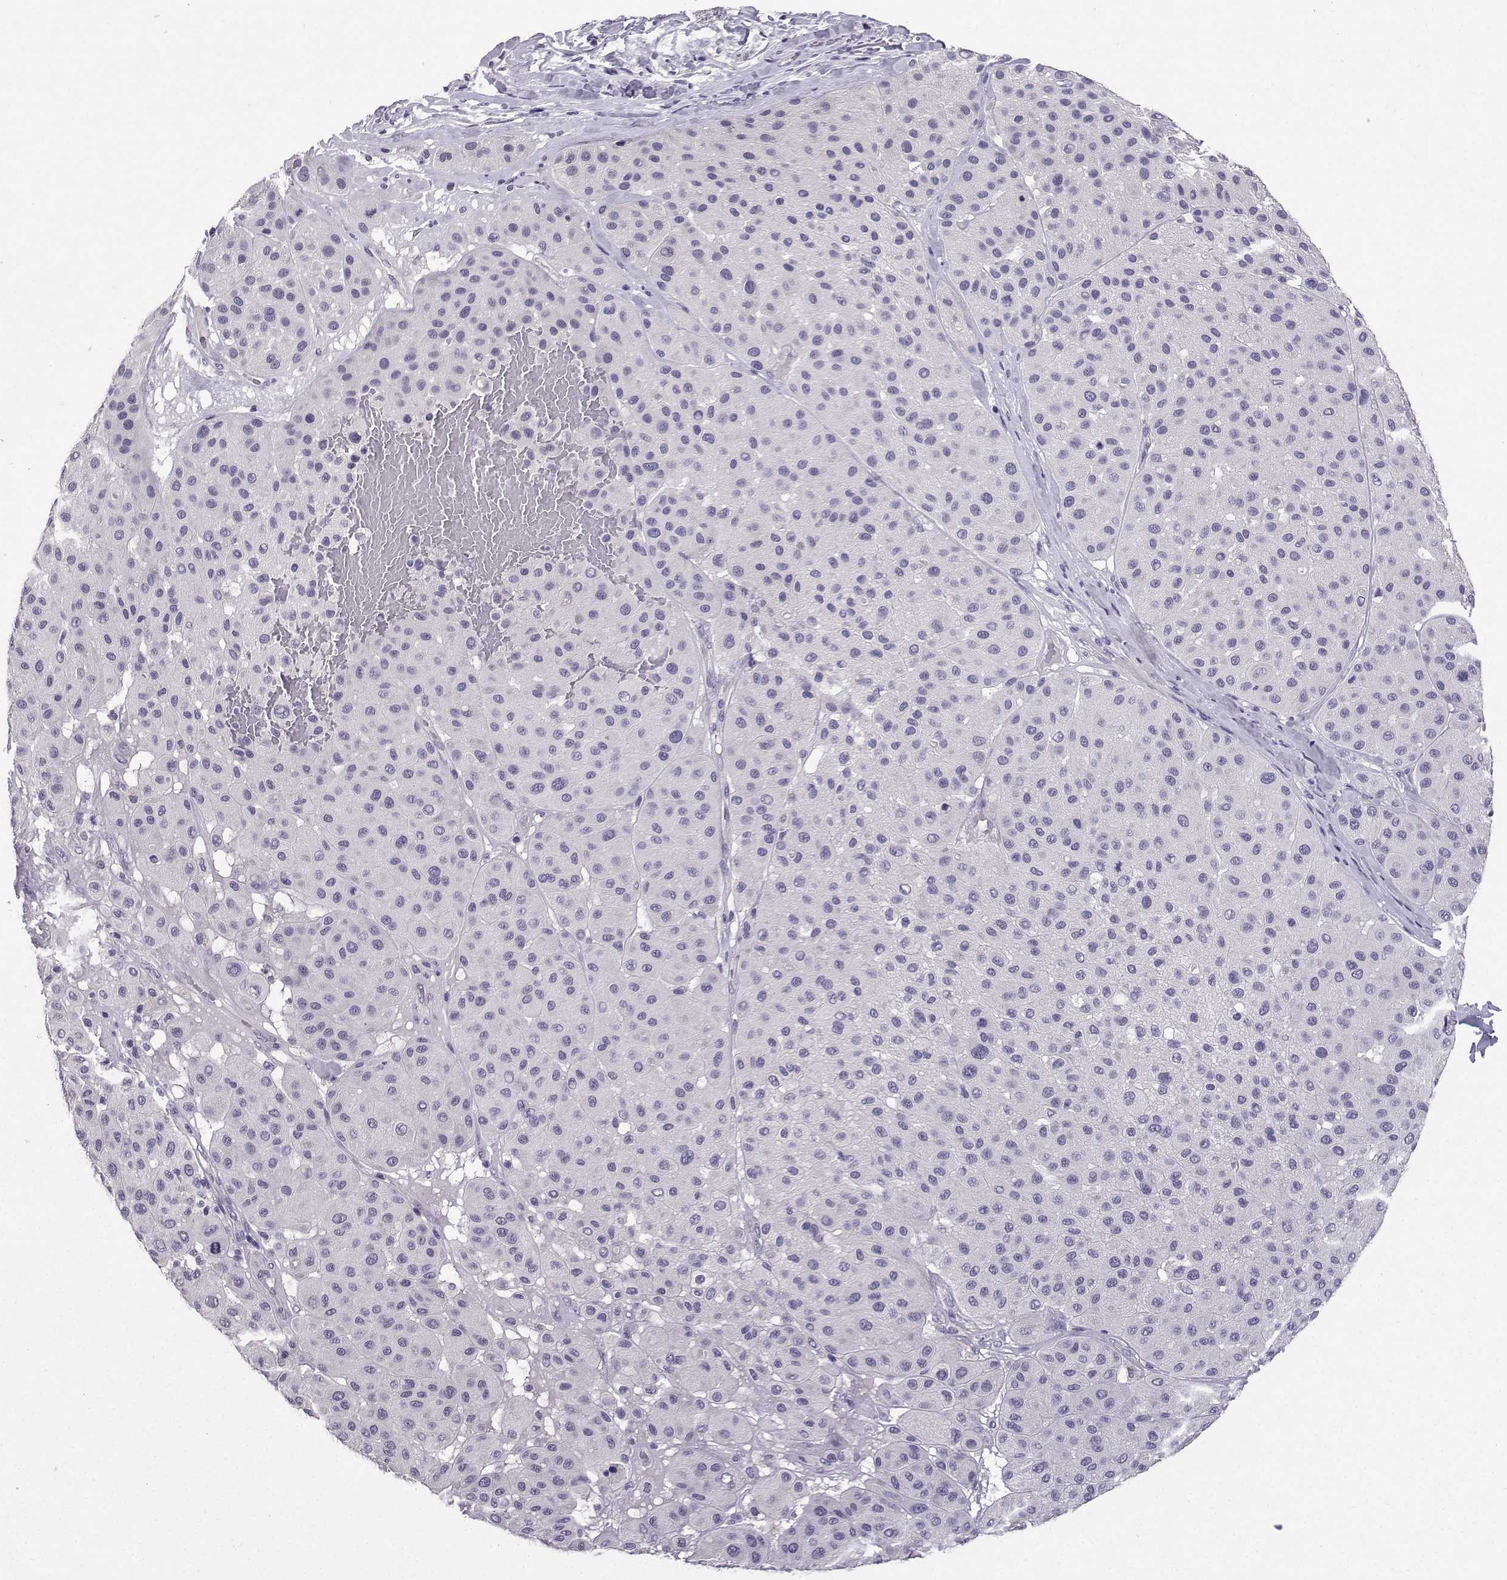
{"staining": {"intensity": "negative", "quantity": "none", "location": "none"}, "tissue": "melanoma", "cell_type": "Tumor cells", "image_type": "cancer", "snomed": [{"axis": "morphology", "description": "Malignant melanoma, Metastatic site"}, {"axis": "topography", "description": "Smooth muscle"}], "caption": "Immunohistochemistry (IHC) of melanoma exhibits no staining in tumor cells. The staining was performed using DAB (3,3'-diaminobenzidine) to visualize the protein expression in brown, while the nuclei were stained in blue with hematoxylin (Magnification: 20x).", "gene": "SPAG11B", "patient": {"sex": "male", "age": 41}}